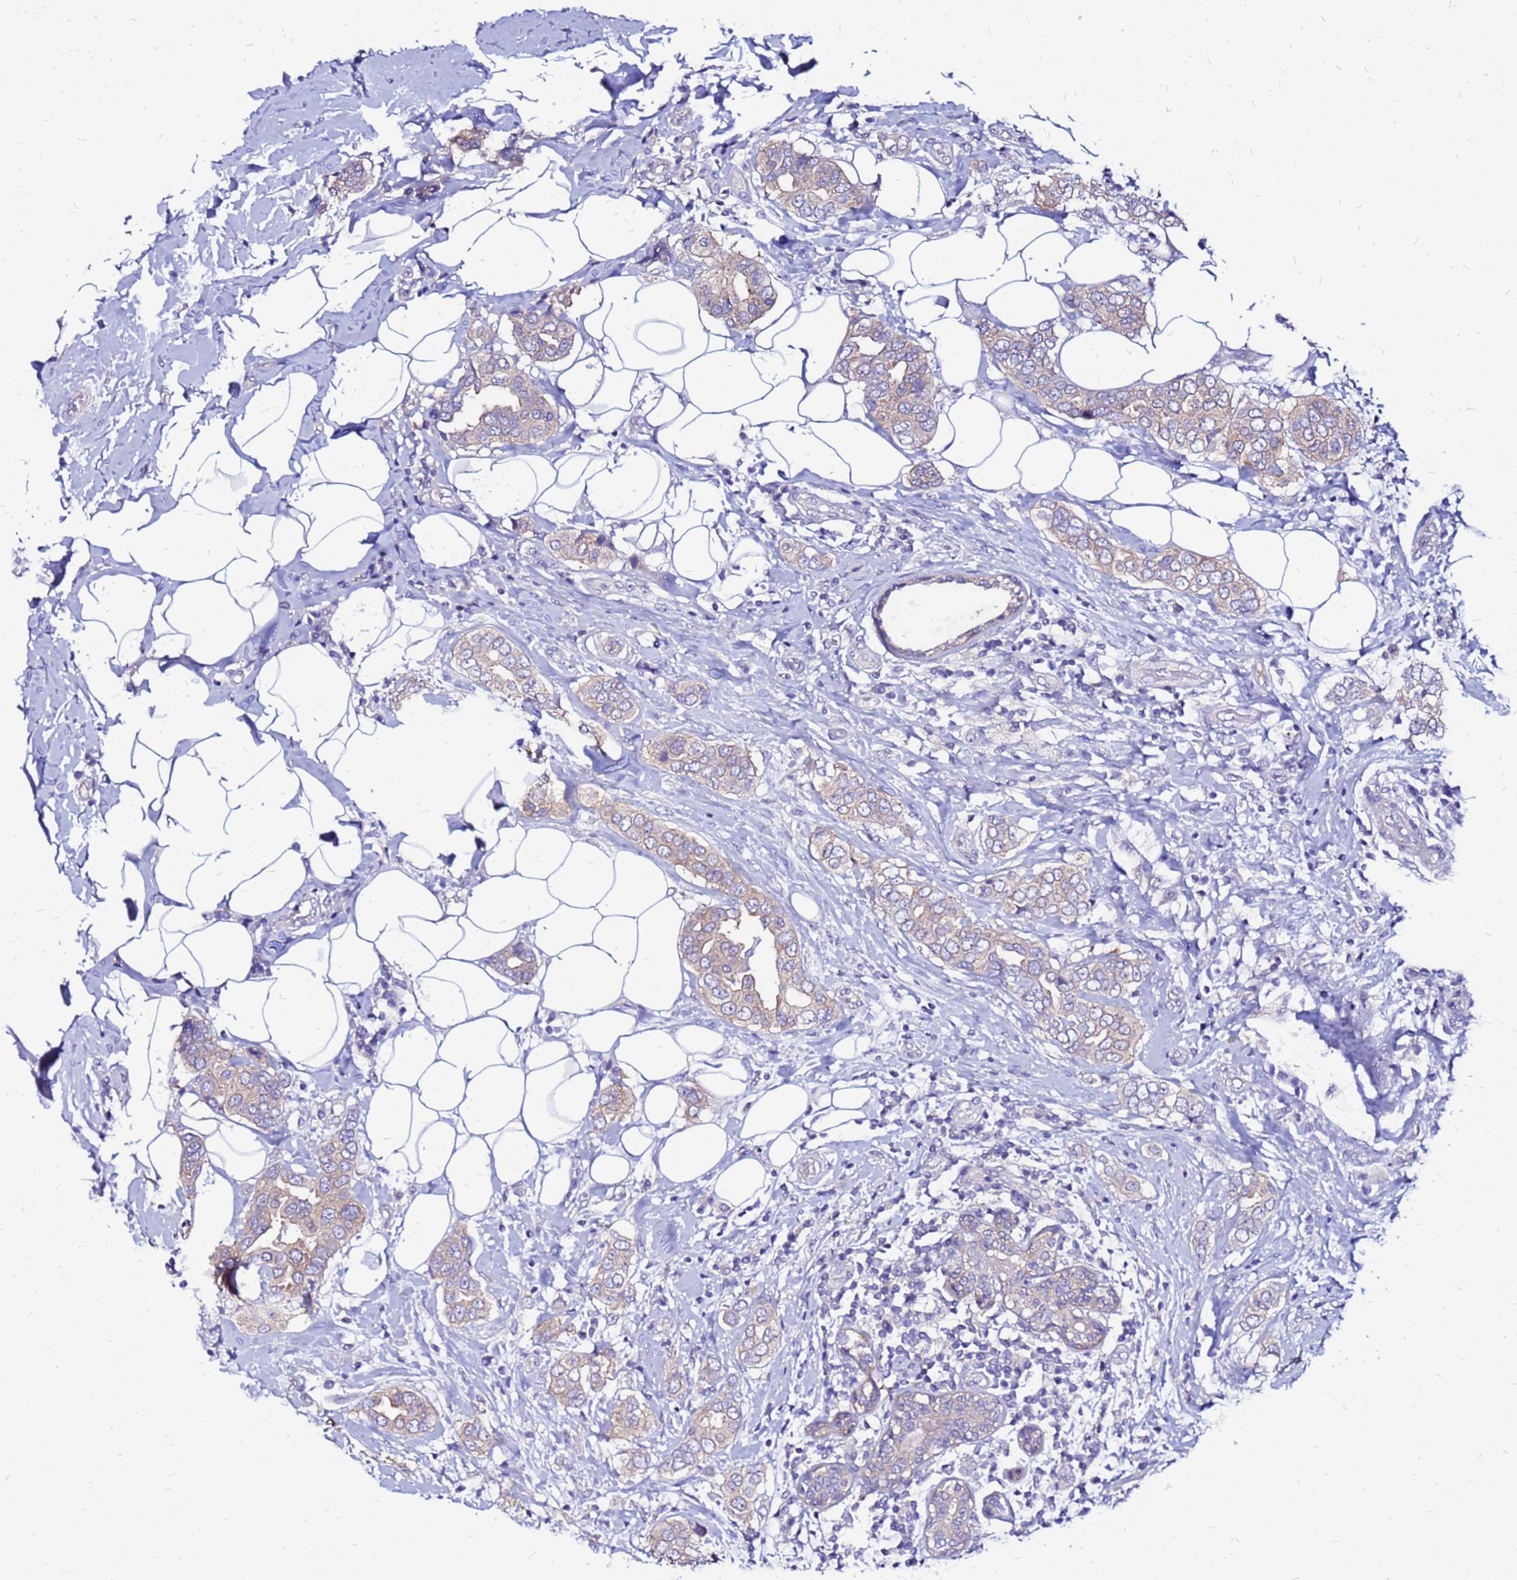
{"staining": {"intensity": "weak", "quantity": "25%-75%", "location": "cytoplasmic/membranous"}, "tissue": "breast cancer", "cell_type": "Tumor cells", "image_type": "cancer", "snomed": [{"axis": "morphology", "description": "Lobular carcinoma"}, {"axis": "topography", "description": "Breast"}], "caption": "This histopathology image reveals immunohistochemistry staining of breast cancer, with low weak cytoplasmic/membranous staining in approximately 25%-75% of tumor cells.", "gene": "ARHGEF5", "patient": {"sex": "female", "age": 51}}